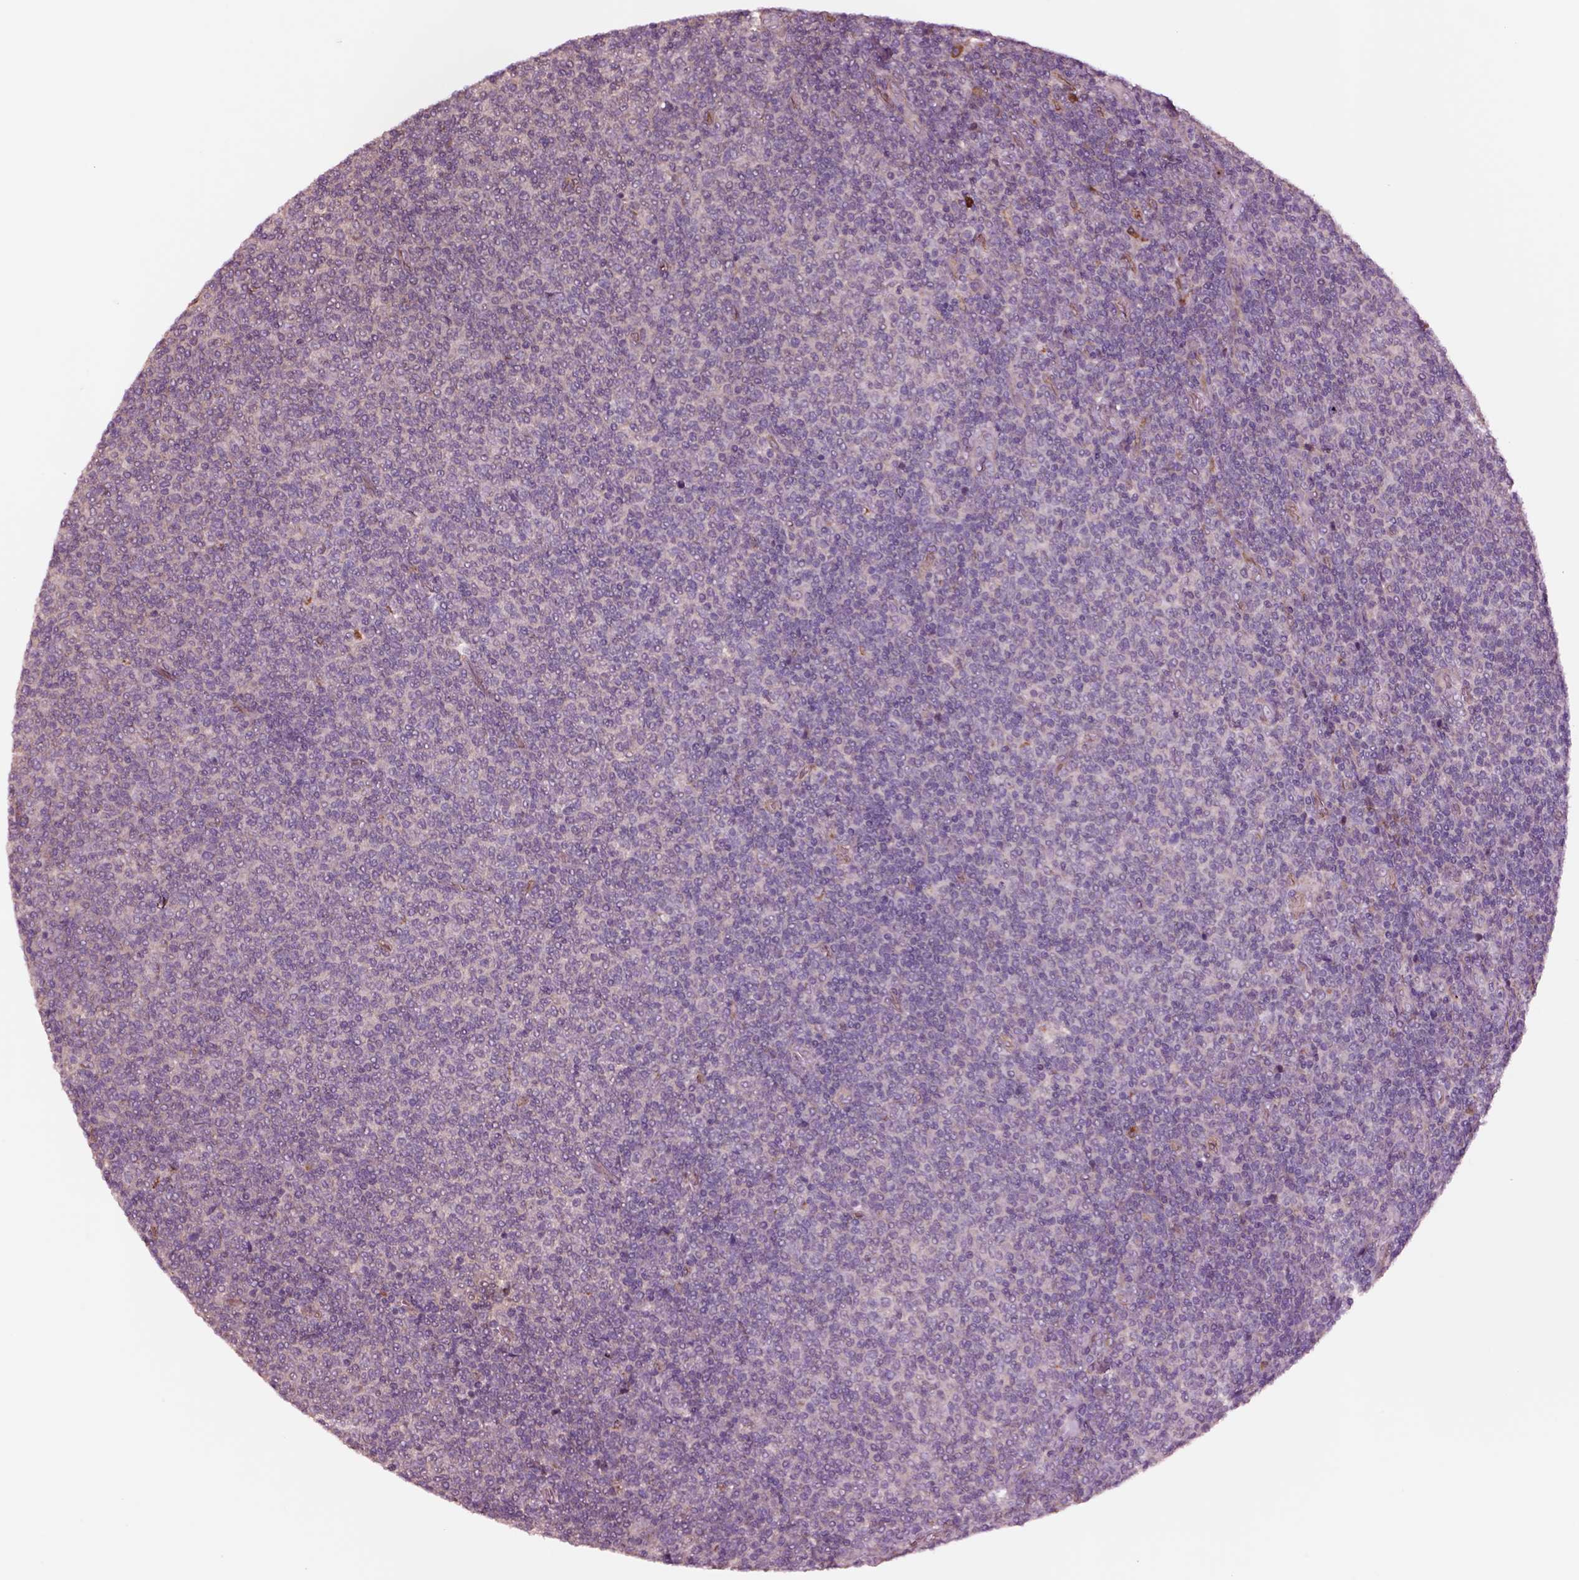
{"staining": {"intensity": "negative", "quantity": "none", "location": "none"}, "tissue": "lymphoma", "cell_type": "Tumor cells", "image_type": "cancer", "snomed": [{"axis": "morphology", "description": "Malignant lymphoma, non-Hodgkin's type, Low grade"}, {"axis": "topography", "description": "Lymph node"}], "caption": "Lymphoma was stained to show a protein in brown. There is no significant staining in tumor cells.", "gene": "HTR1B", "patient": {"sex": "male", "age": 52}}